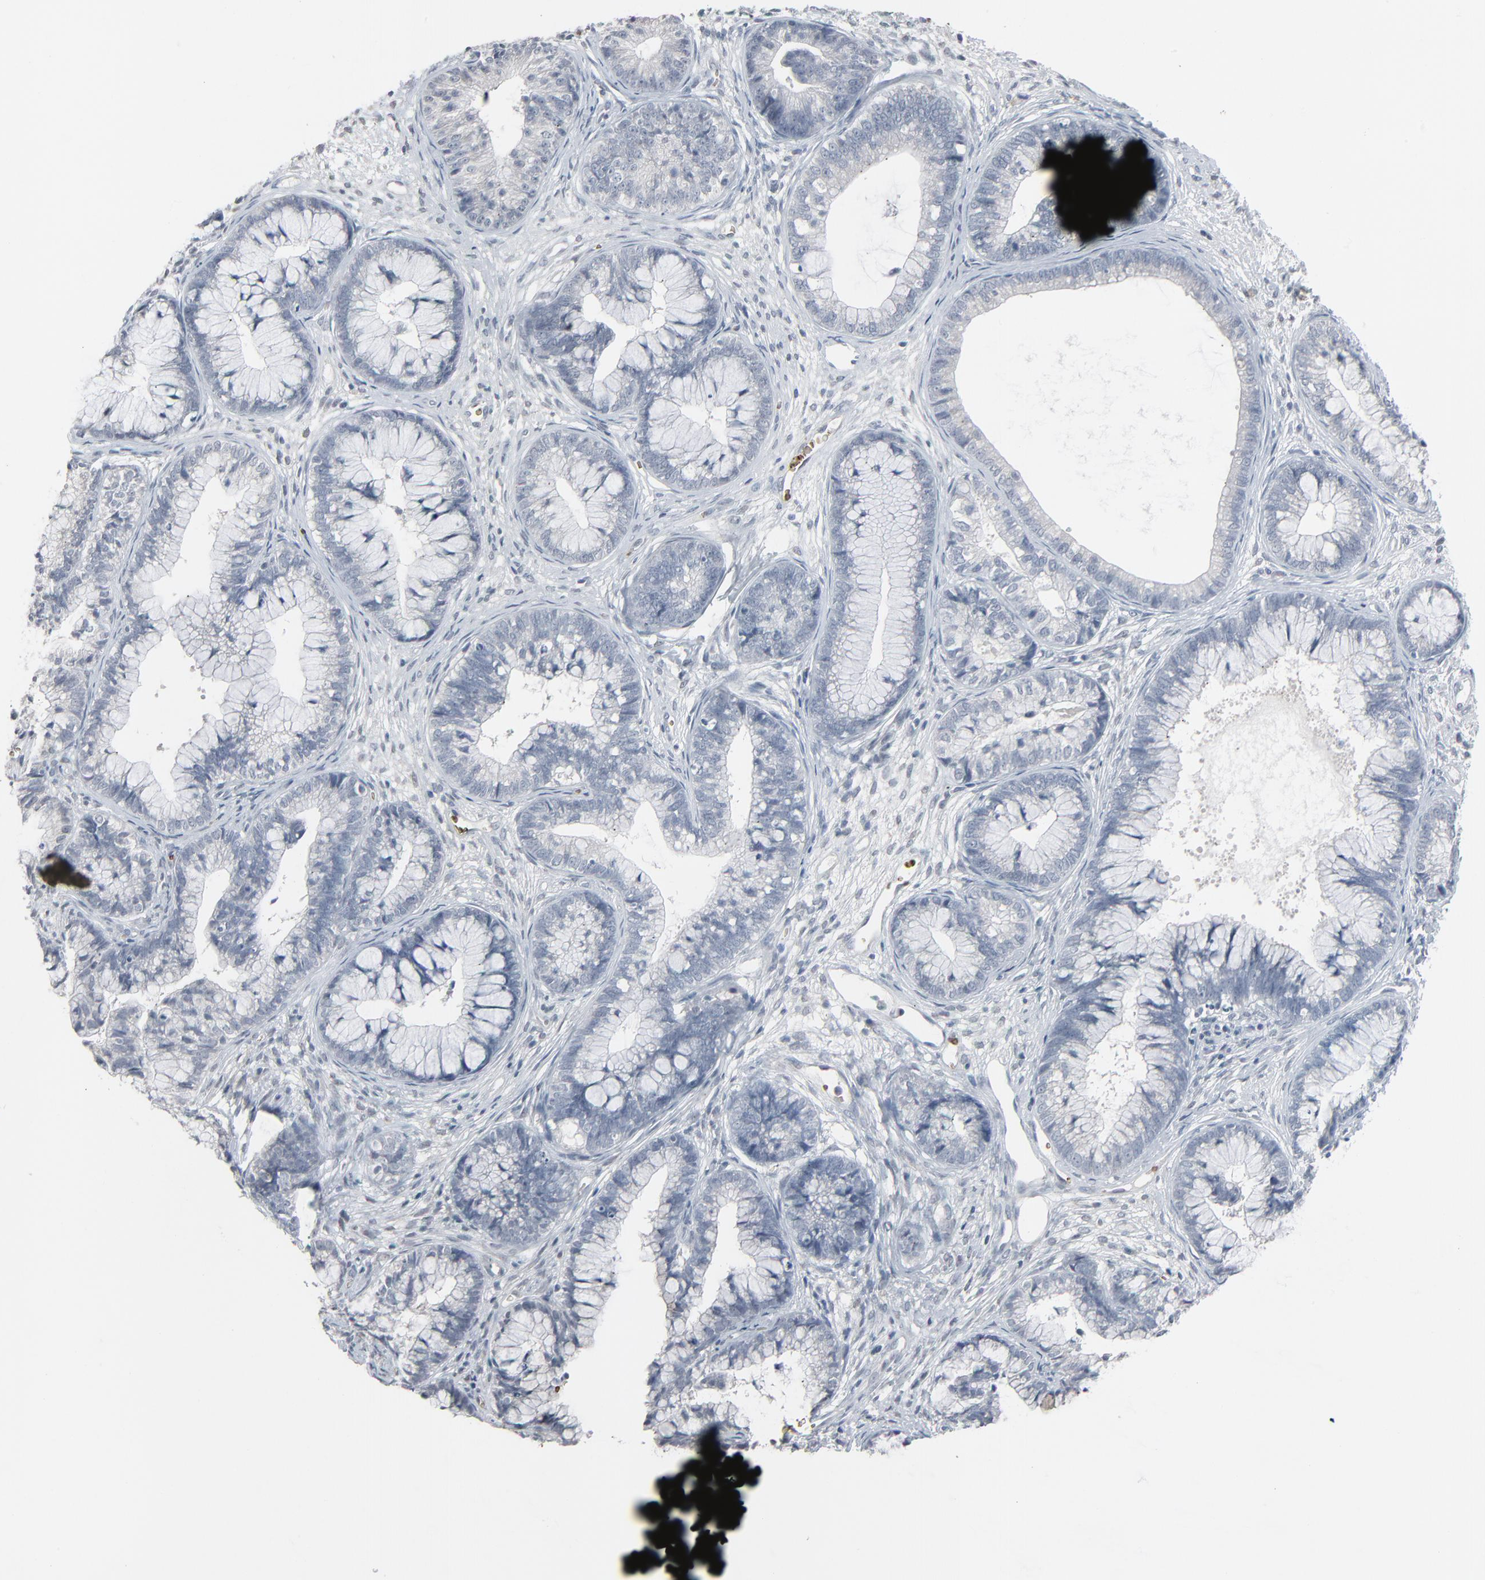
{"staining": {"intensity": "negative", "quantity": "none", "location": "none"}, "tissue": "cervical cancer", "cell_type": "Tumor cells", "image_type": "cancer", "snomed": [{"axis": "morphology", "description": "Adenocarcinoma, NOS"}, {"axis": "topography", "description": "Cervix"}], "caption": "DAB immunohistochemical staining of human cervical adenocarcinoma shows no significant staining in tumor cells.", "gene": "SAGE1", "patient": {"sex": "female", "age": 44}}